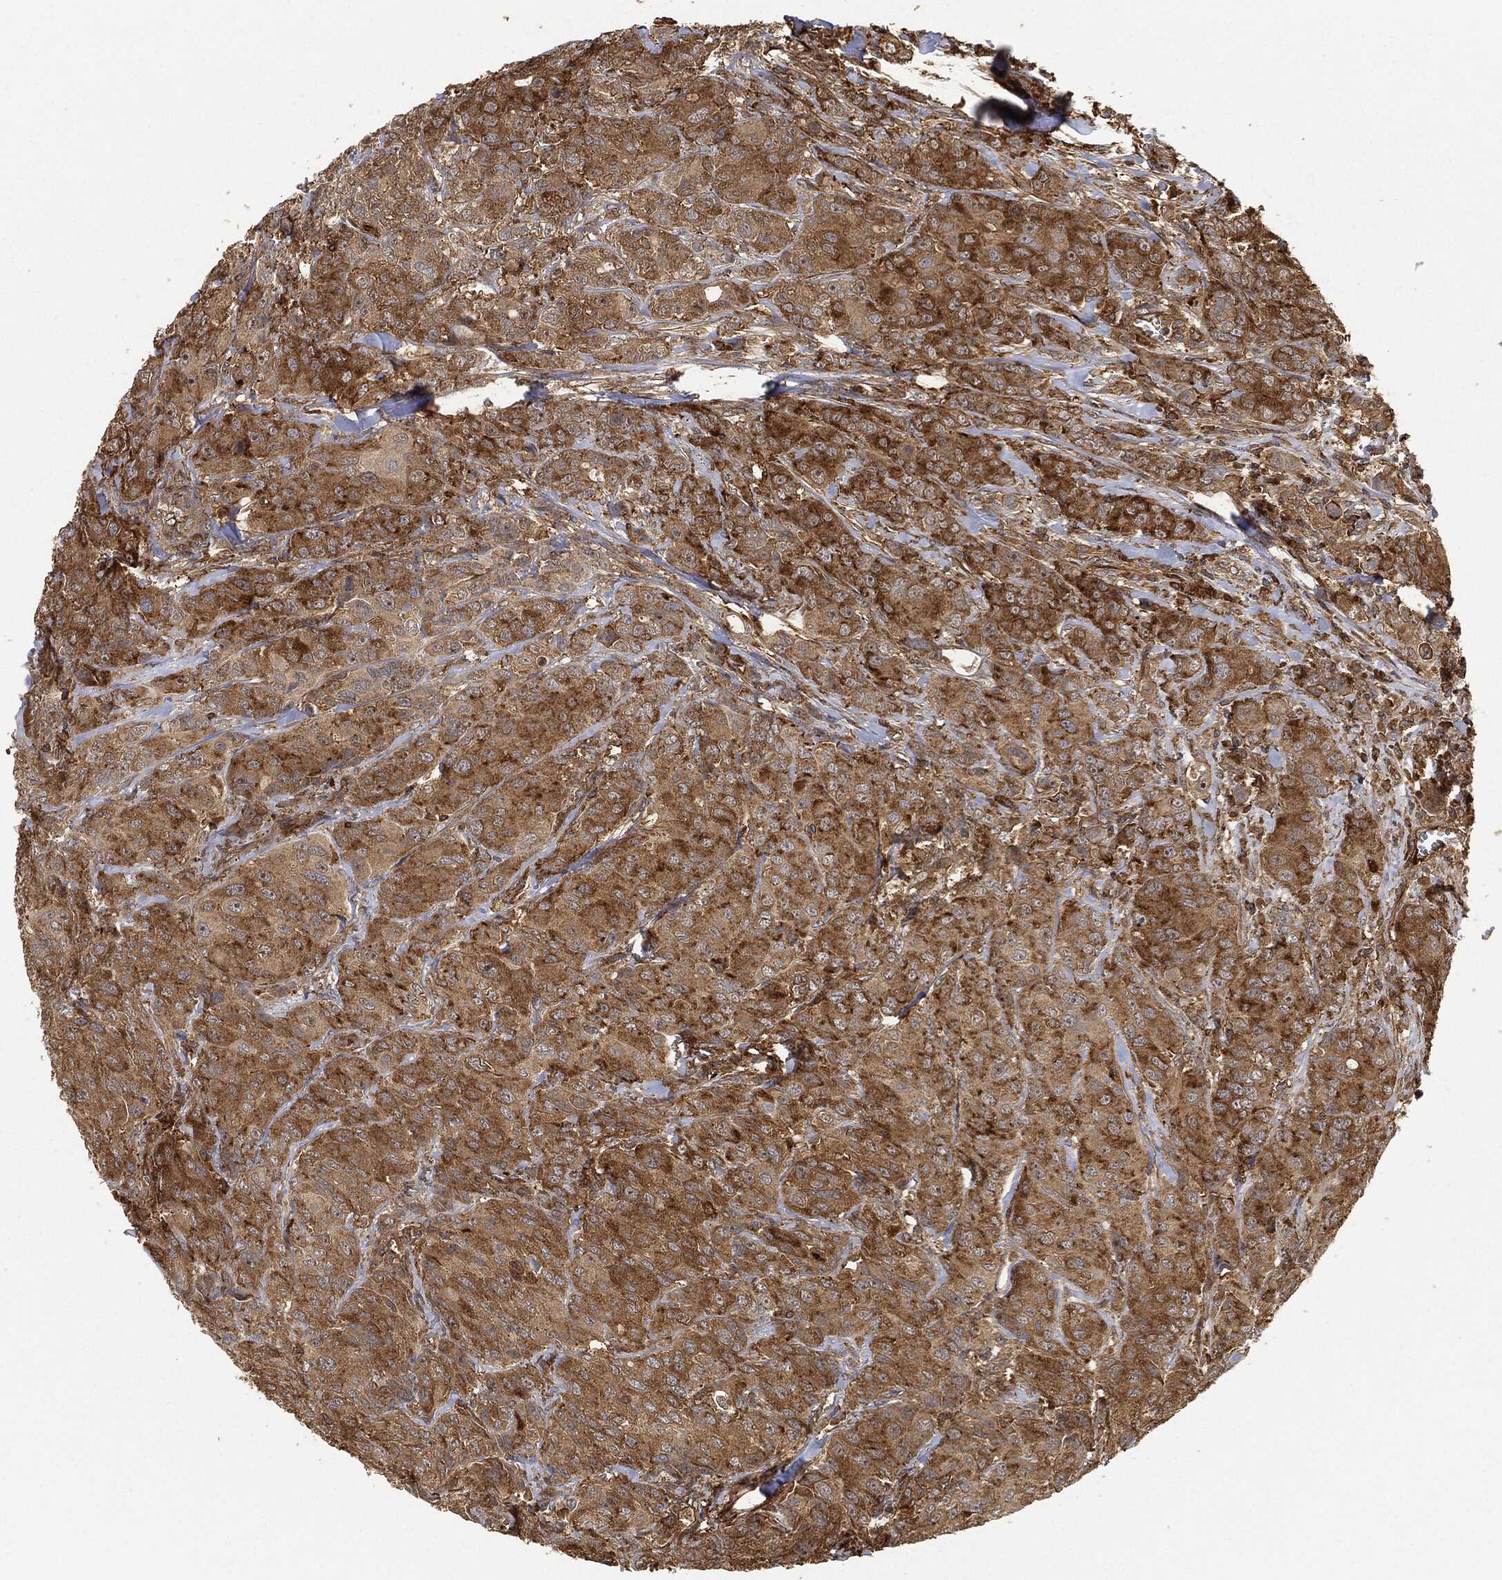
{"staining": {"intensity": "strong", "quantity": ">75%", "location": "cytoplasmic/membranous"}, "tissue": "breast cancer", "cell_type": "Tumor cells", "image_type": "cancer", "snomed": [{"axis": "morphology", "description": "Duct carcinoma"}, {"axis": "topography", "description": "Breast"}], "caption": "A brown stain shows strong cytoplasmic/membranous staining of a protein in human breast cancer (infiltrating ductal carcinoma) tumor cells.", "gene": "TPT1", "patient": {"sex": "female", "age": 43}}